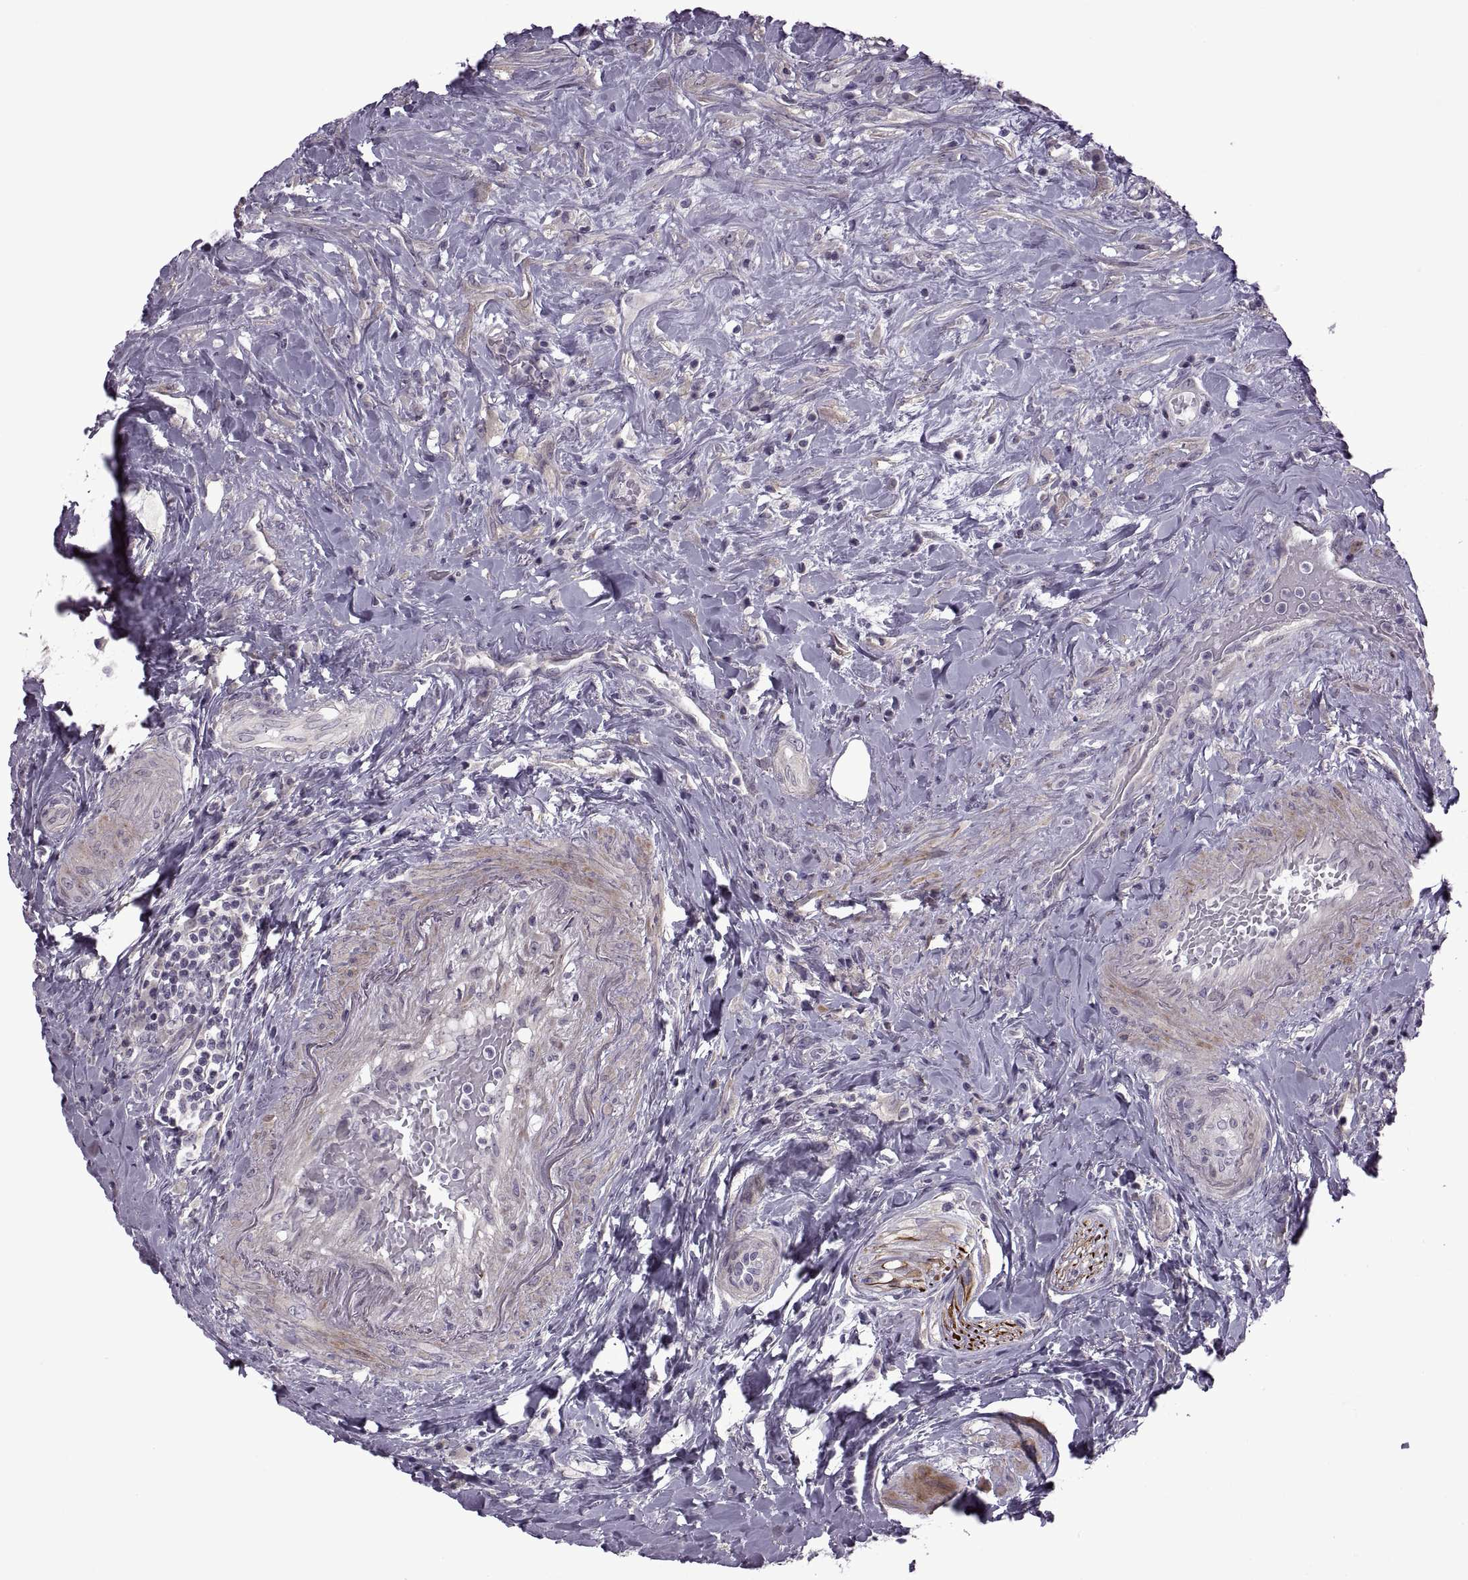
{"staining": {"intensity": "weak", "quantity": "25%-75%", "location": "cytoplasmic/membranous"}, "tissue": "urothelial cancer", "cell_type": "Tumor cells", "image_type": "cancer", "snomed": [{"axis": "morphology", "description": "Urothelial carcinoma, High grade"}, {"axis": "topography", "description": "Urinary bladder"}], "caption": "Immunohistochemical staining of human urothelial cancer reveals low levels of weak cytoplasmic/membranous expression in approximately 25%-75% of tumor cells.", "gene": "RIPK4", "patient": {"sex": "male", "age": 79}}